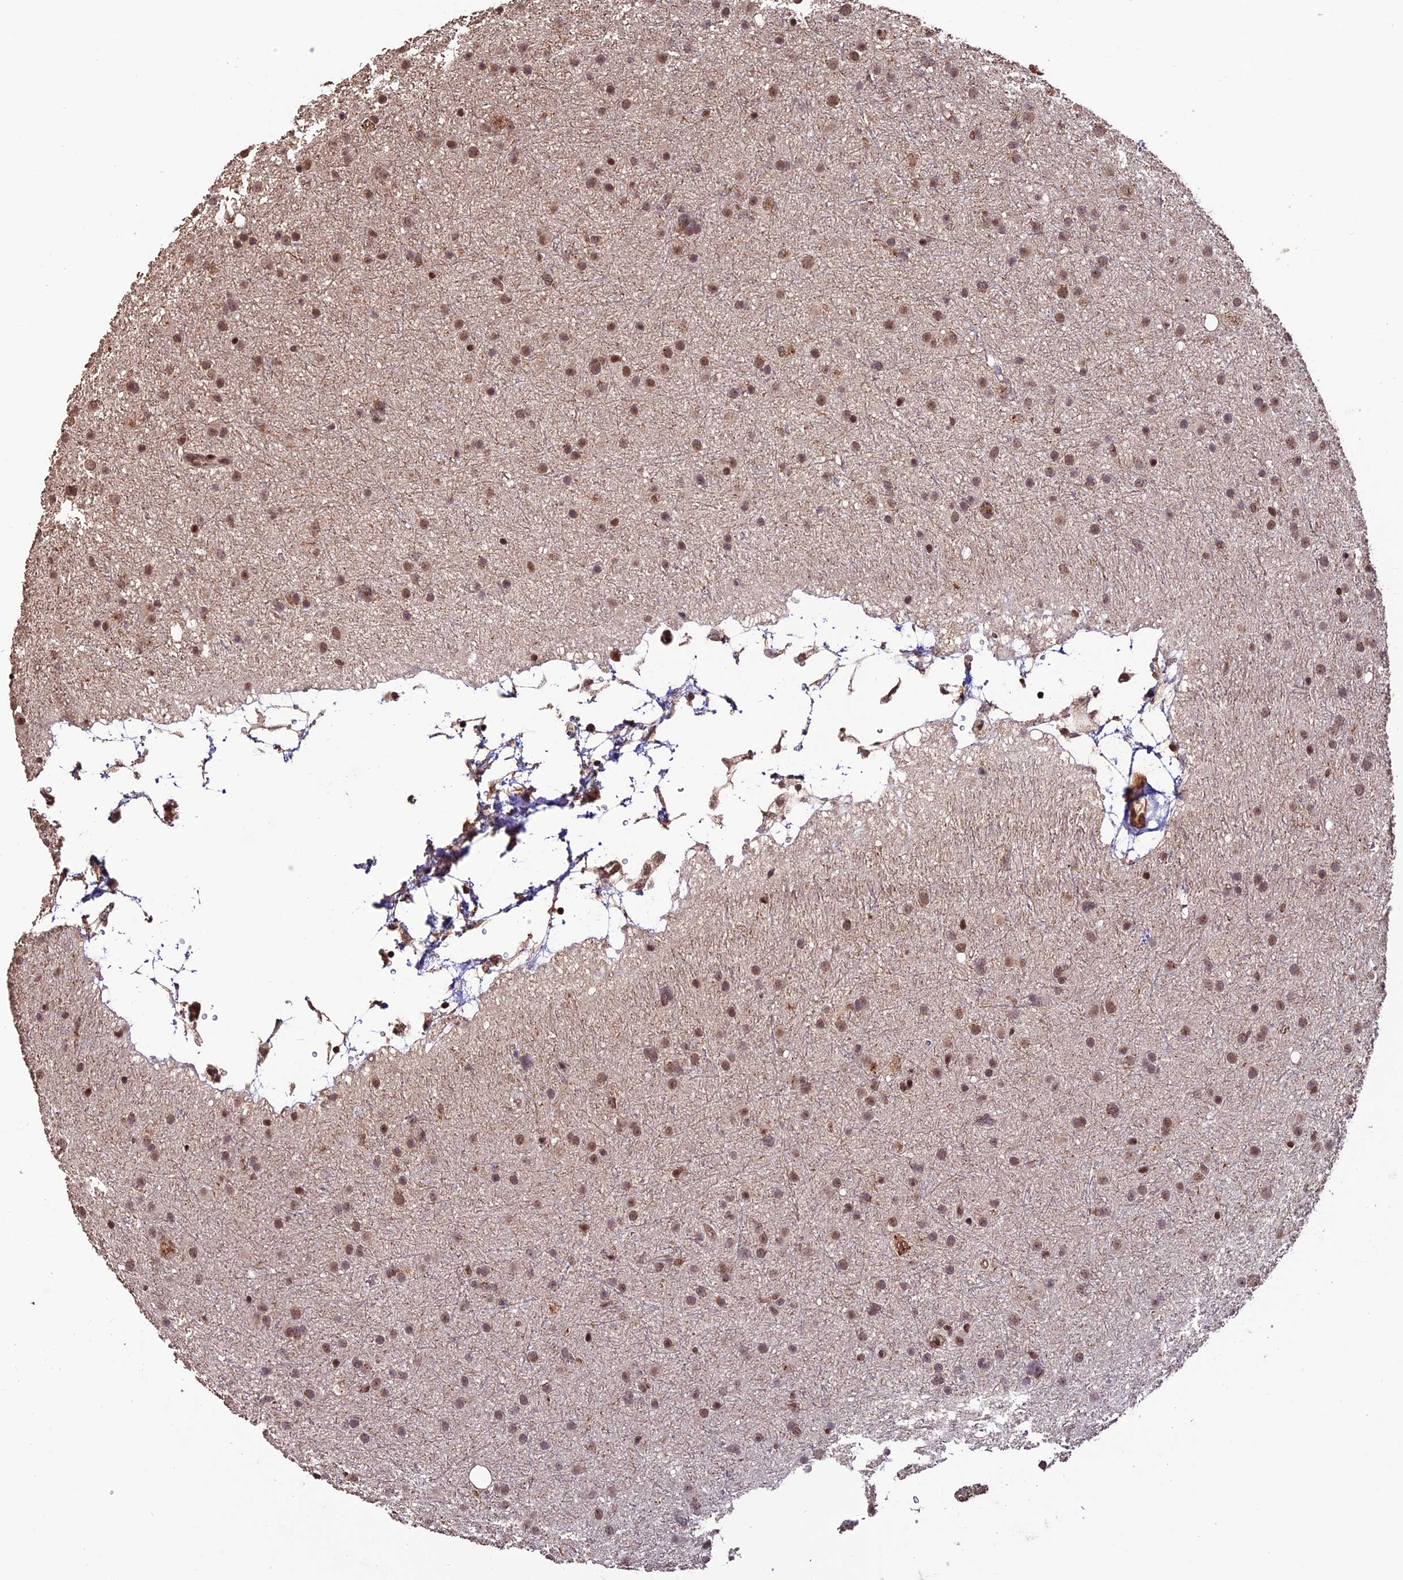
{"staining": {"intensity": "moderate", "quantity": ">75%", "location": "nuclear"}, "tissue": "glioma", "cell_type": "Tumor cells", "image_type": "cancer", "snomed": [{"axis": "morphology", "description": "Glioma, malignant, Low grade"}, {"axis": "topography", "description": "Cerebral cortex"}], "caption": "IHC (DAB (3,3'-diaminobenzidine)) staining of malignant glioma (low-grade) exhibits moderate nuclear protein expression in about >75% of tumor cells.", "gene": "CABIN1", "patient": {"sex": "female", "age": 39}}